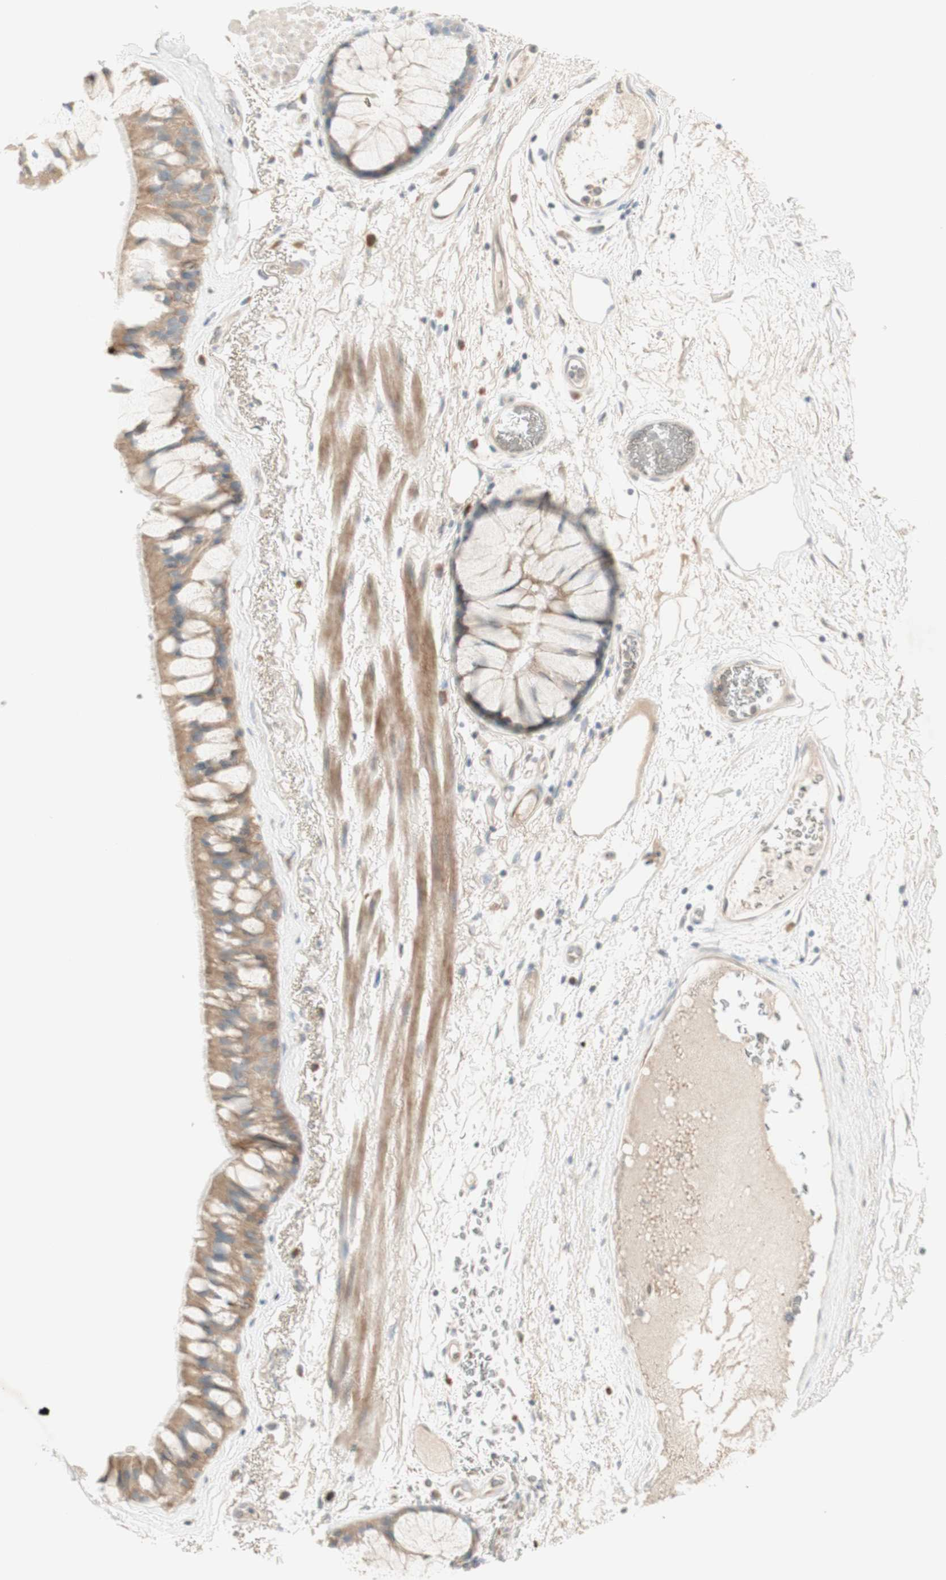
{"staining": {"intensity": "moderate", "quantity": ">75%", "location": "cytoplasmic/membranous"}, "tissue": "bronchus", "cell_type": "Respiratory epithelial cells", "image_type": "normal", "snomed": [{"axis": "morphology", "description": "Normal tissue, NOS"}, {"axis": "topography", "description": "Bronchus"}], "caption": "The histopathology image exhibits immunohistochemical staining of normal bronchus. There is moderate cytoplasmic/membranous expression is identified in about >75% of respiratory epithelial cells.", "gene": "PTGER4", "patient": {"sex": "male", "age": 66}}